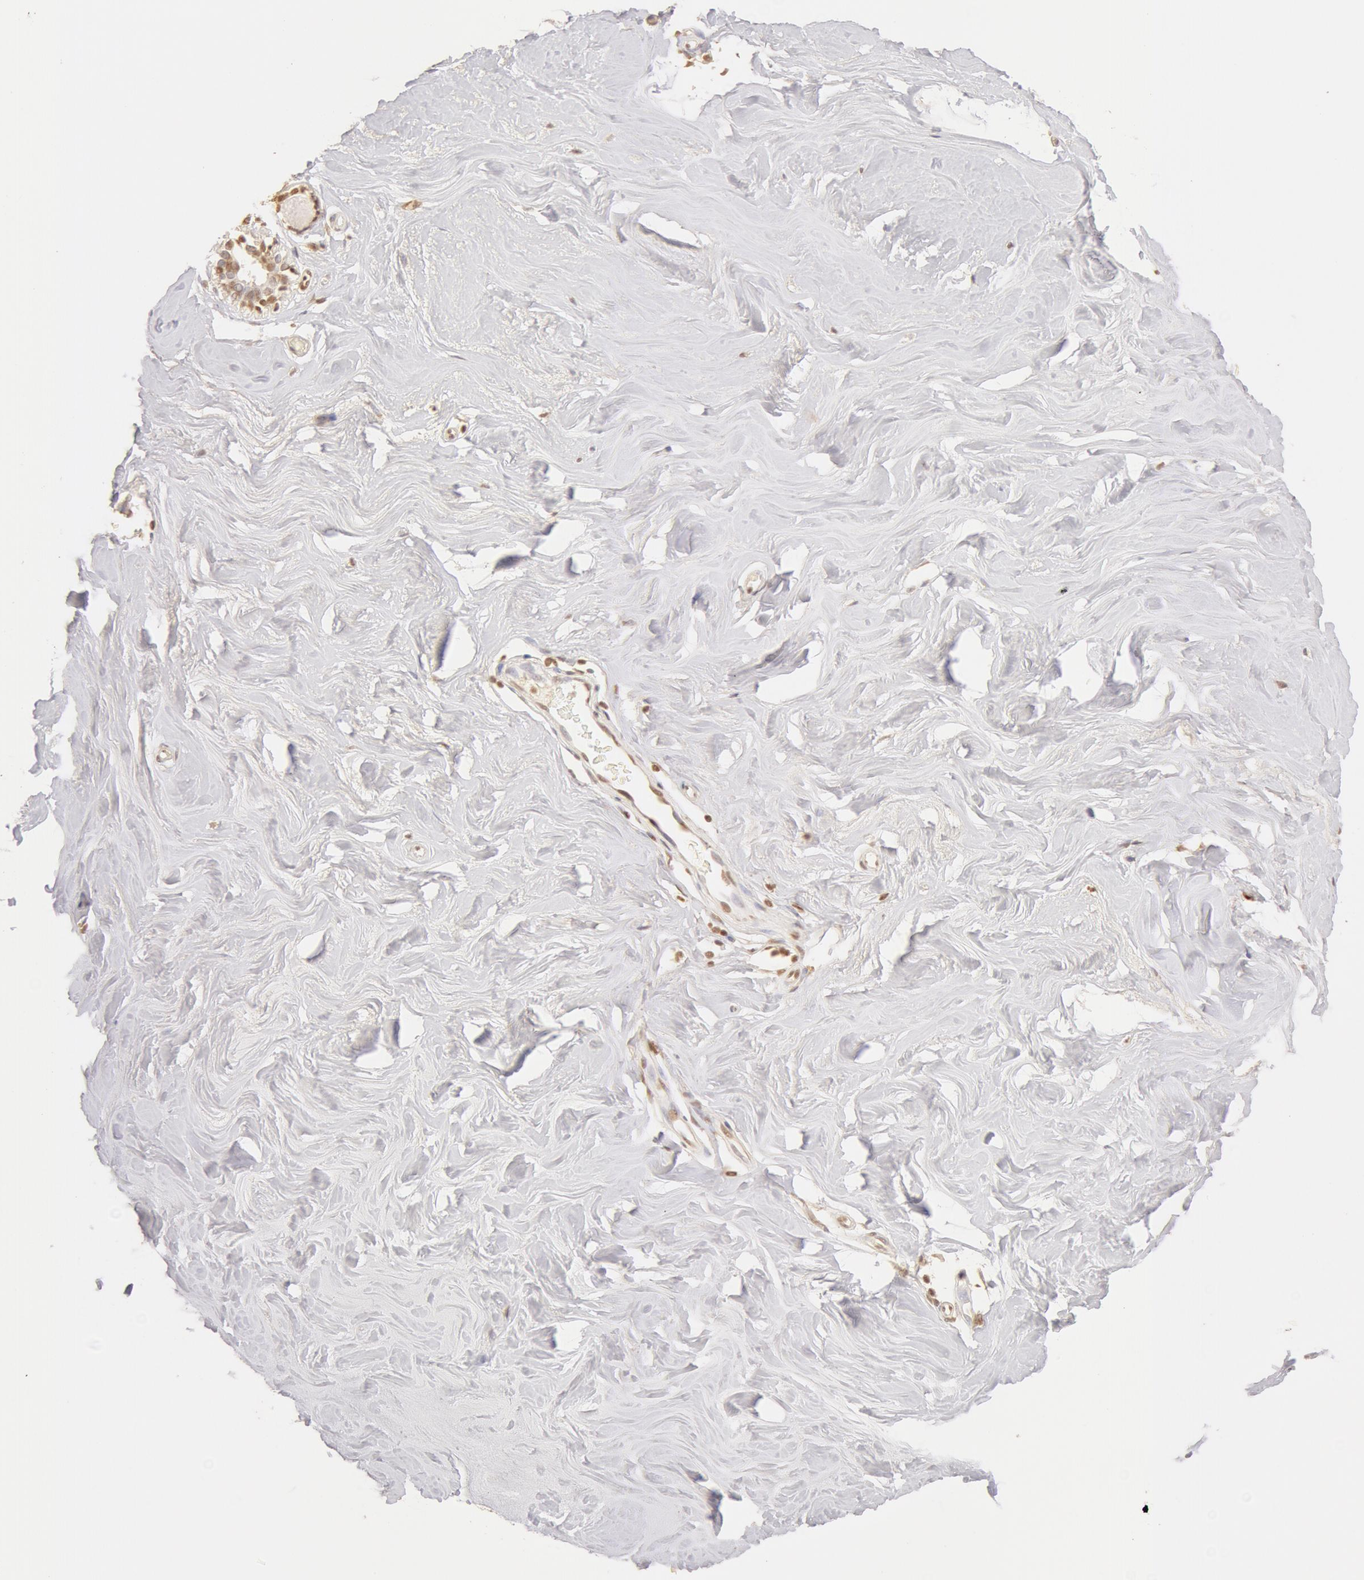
{"staining": {"intensity": "moderate", "quantity": ">75%", "location": "nuclear"}, "tissue": "breast", "cell_type": "Adipocytes", "image_type": "normal", "snomed": [{"axis": "morphology", "description": "Normal tissue, NOS"}, {"axis": "topography", "description": "Breast"}], "caption": "DAB immunohistochemical staining of benign breast exhibits moderate nuclear protein positivity in approximately >75% of adipocytes. (IHC, brightfield microscopy, high magnification).", "gene": "SNRNP70", "patient": {"sex": "female", "age": 54}}